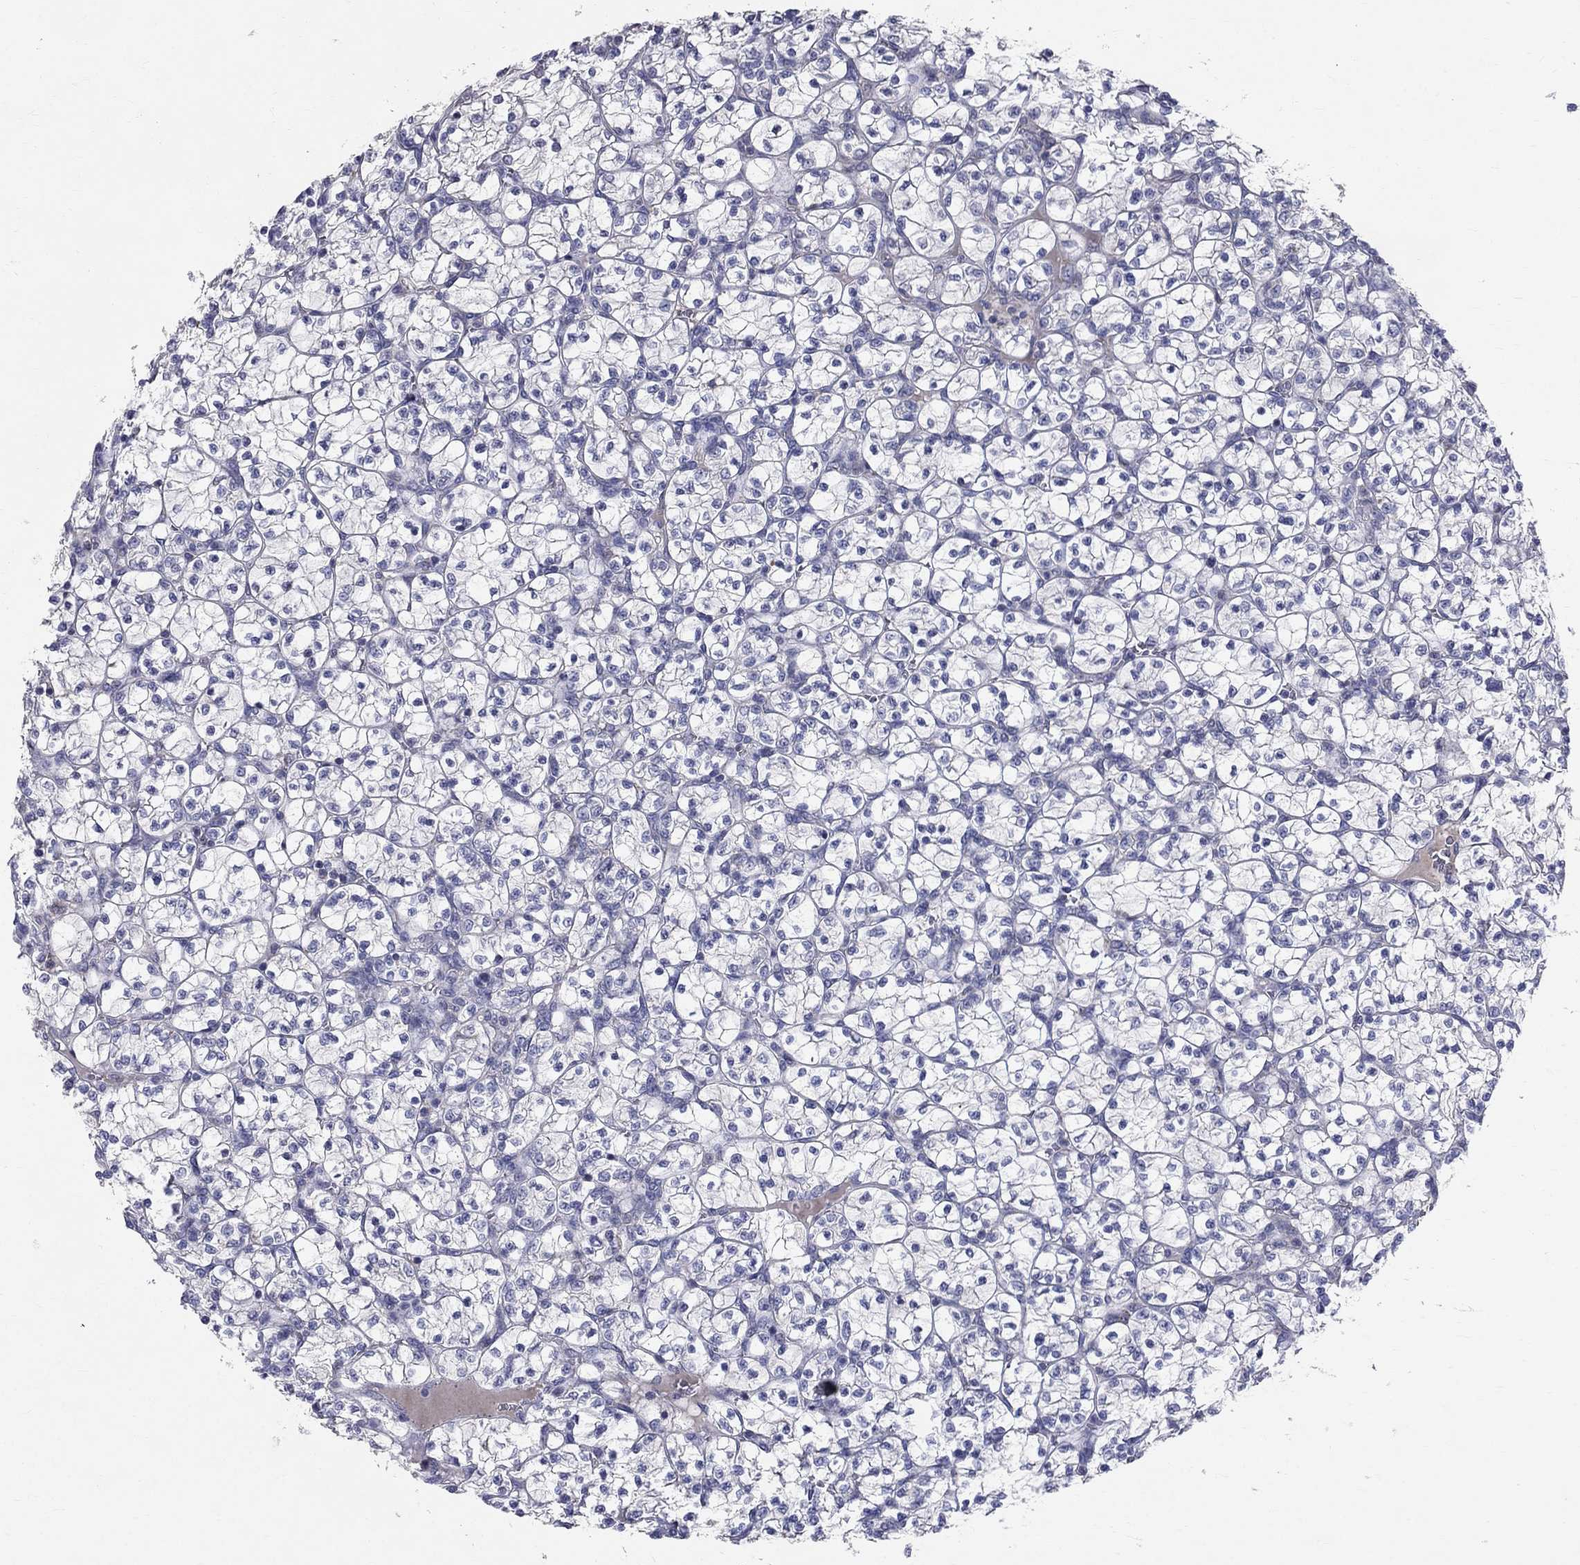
{"staining": {"intensity": "negative", "quantity": "none", "location": "none"}, "tissue": "renal cancer", "cell_type": "Tumor cells", "image_type": "cancer", "snomed": [{"axis": "morphology", "description": "Adenocarcinoma, NOS"}, {"axis": "topography", "description": "Kidney"}], "caption": "Histopathology image shows no protein staining in tumor cells of renal cancer tissue.", "gene": "SLC4A10", "patient": {"sex": "female", "age": 89}}